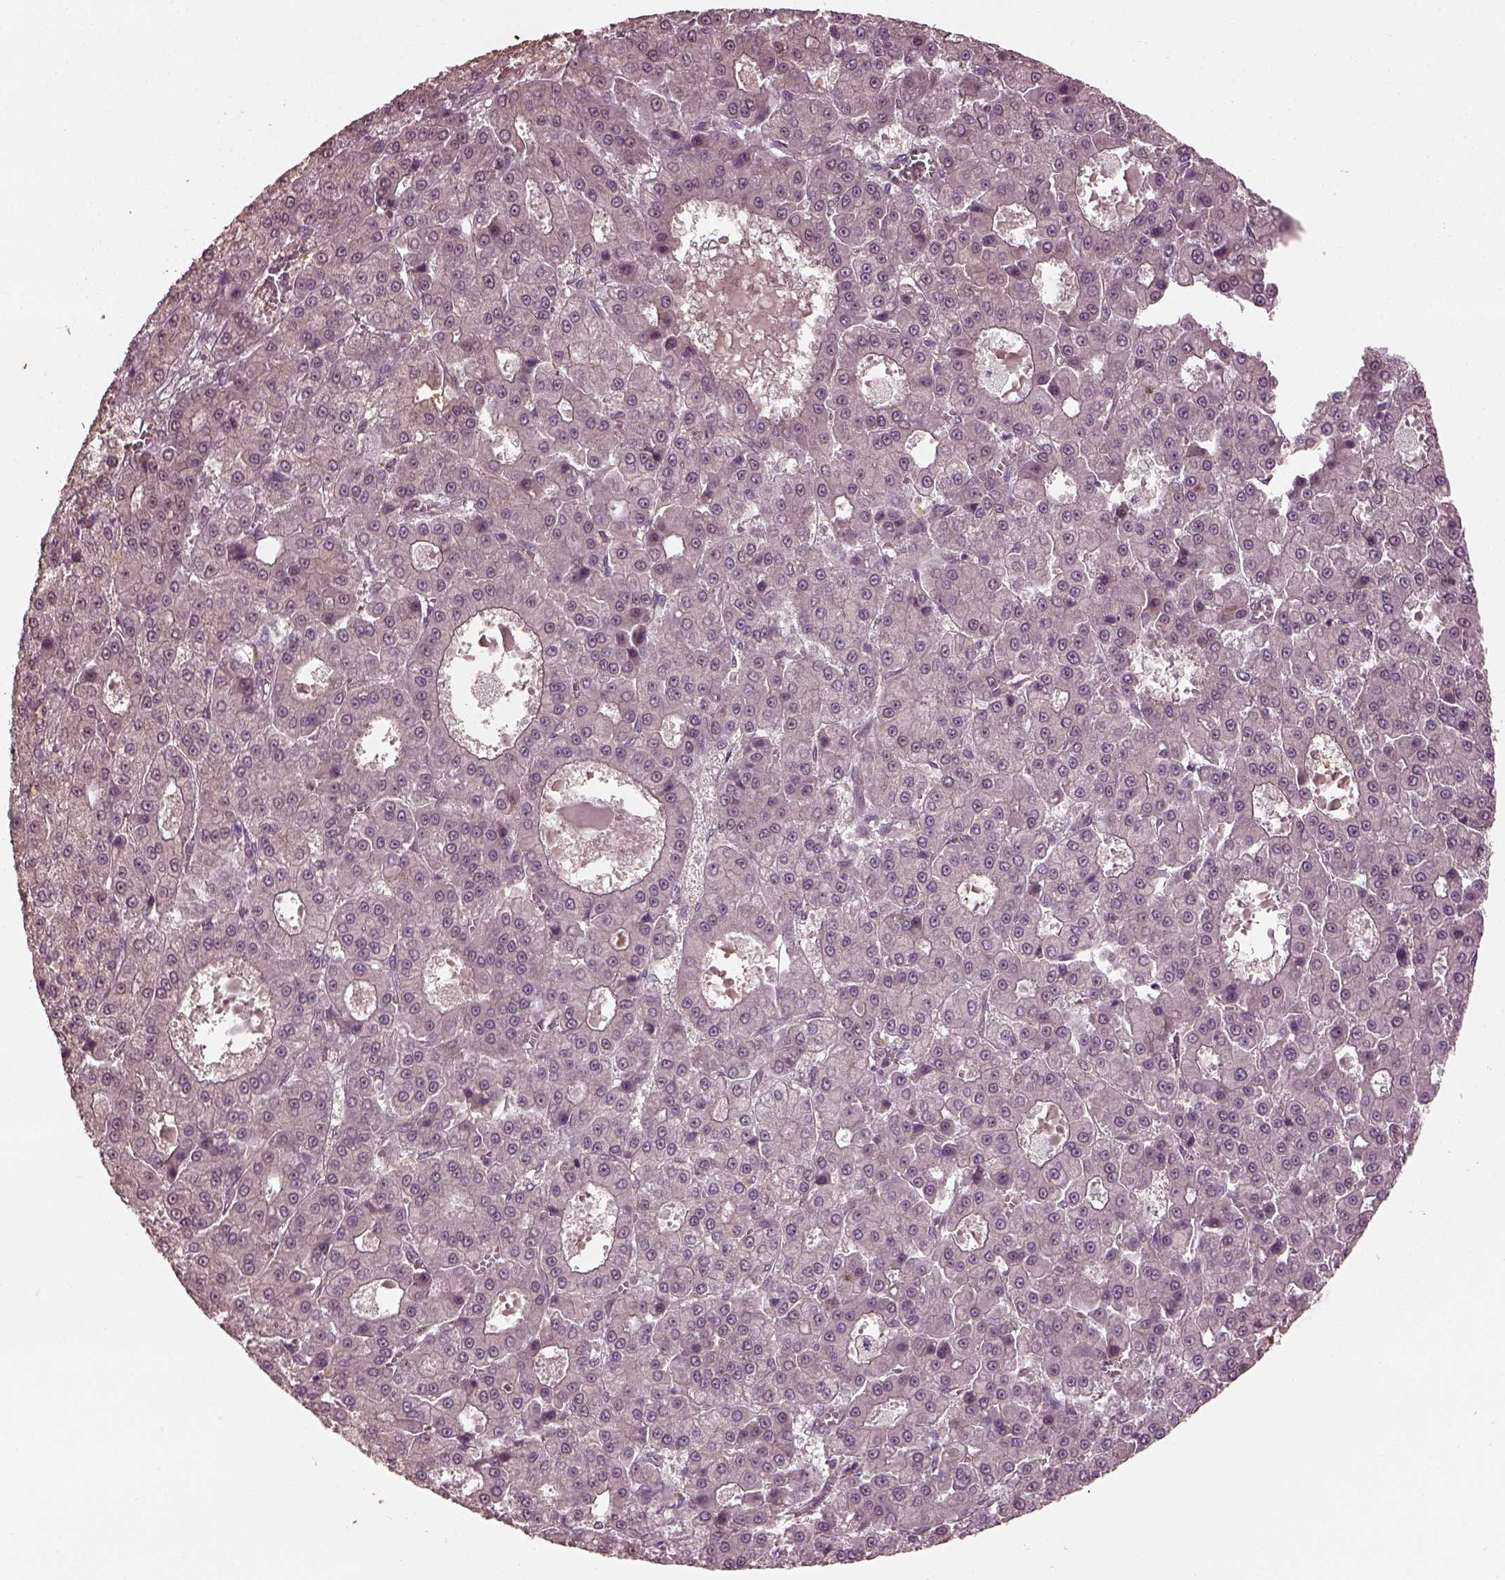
{"staining": {"intensity": "negative", "quantity": "none", "location": "none"}, "tissue": "liver cancer", "cell_type": "Tumor cells", "image_type": "cancer", "snomed": [{"axis": "morphology", "description": "Carcinoma, Hepatocellular, NOS"}, {"axis": "topography", "description": "Liver"}], "caption": "The micrograph reveals no staining of tumor cells in liver cancer (hepatocellular carcinoma). The staining was performed using DAB to visualize the protein expression in brown, while the nuclei were stained in blue with hematoxylin (Magnification: 20x).", "gene": "GNRH1", "patient": {"sex": "male", "age": 70}}